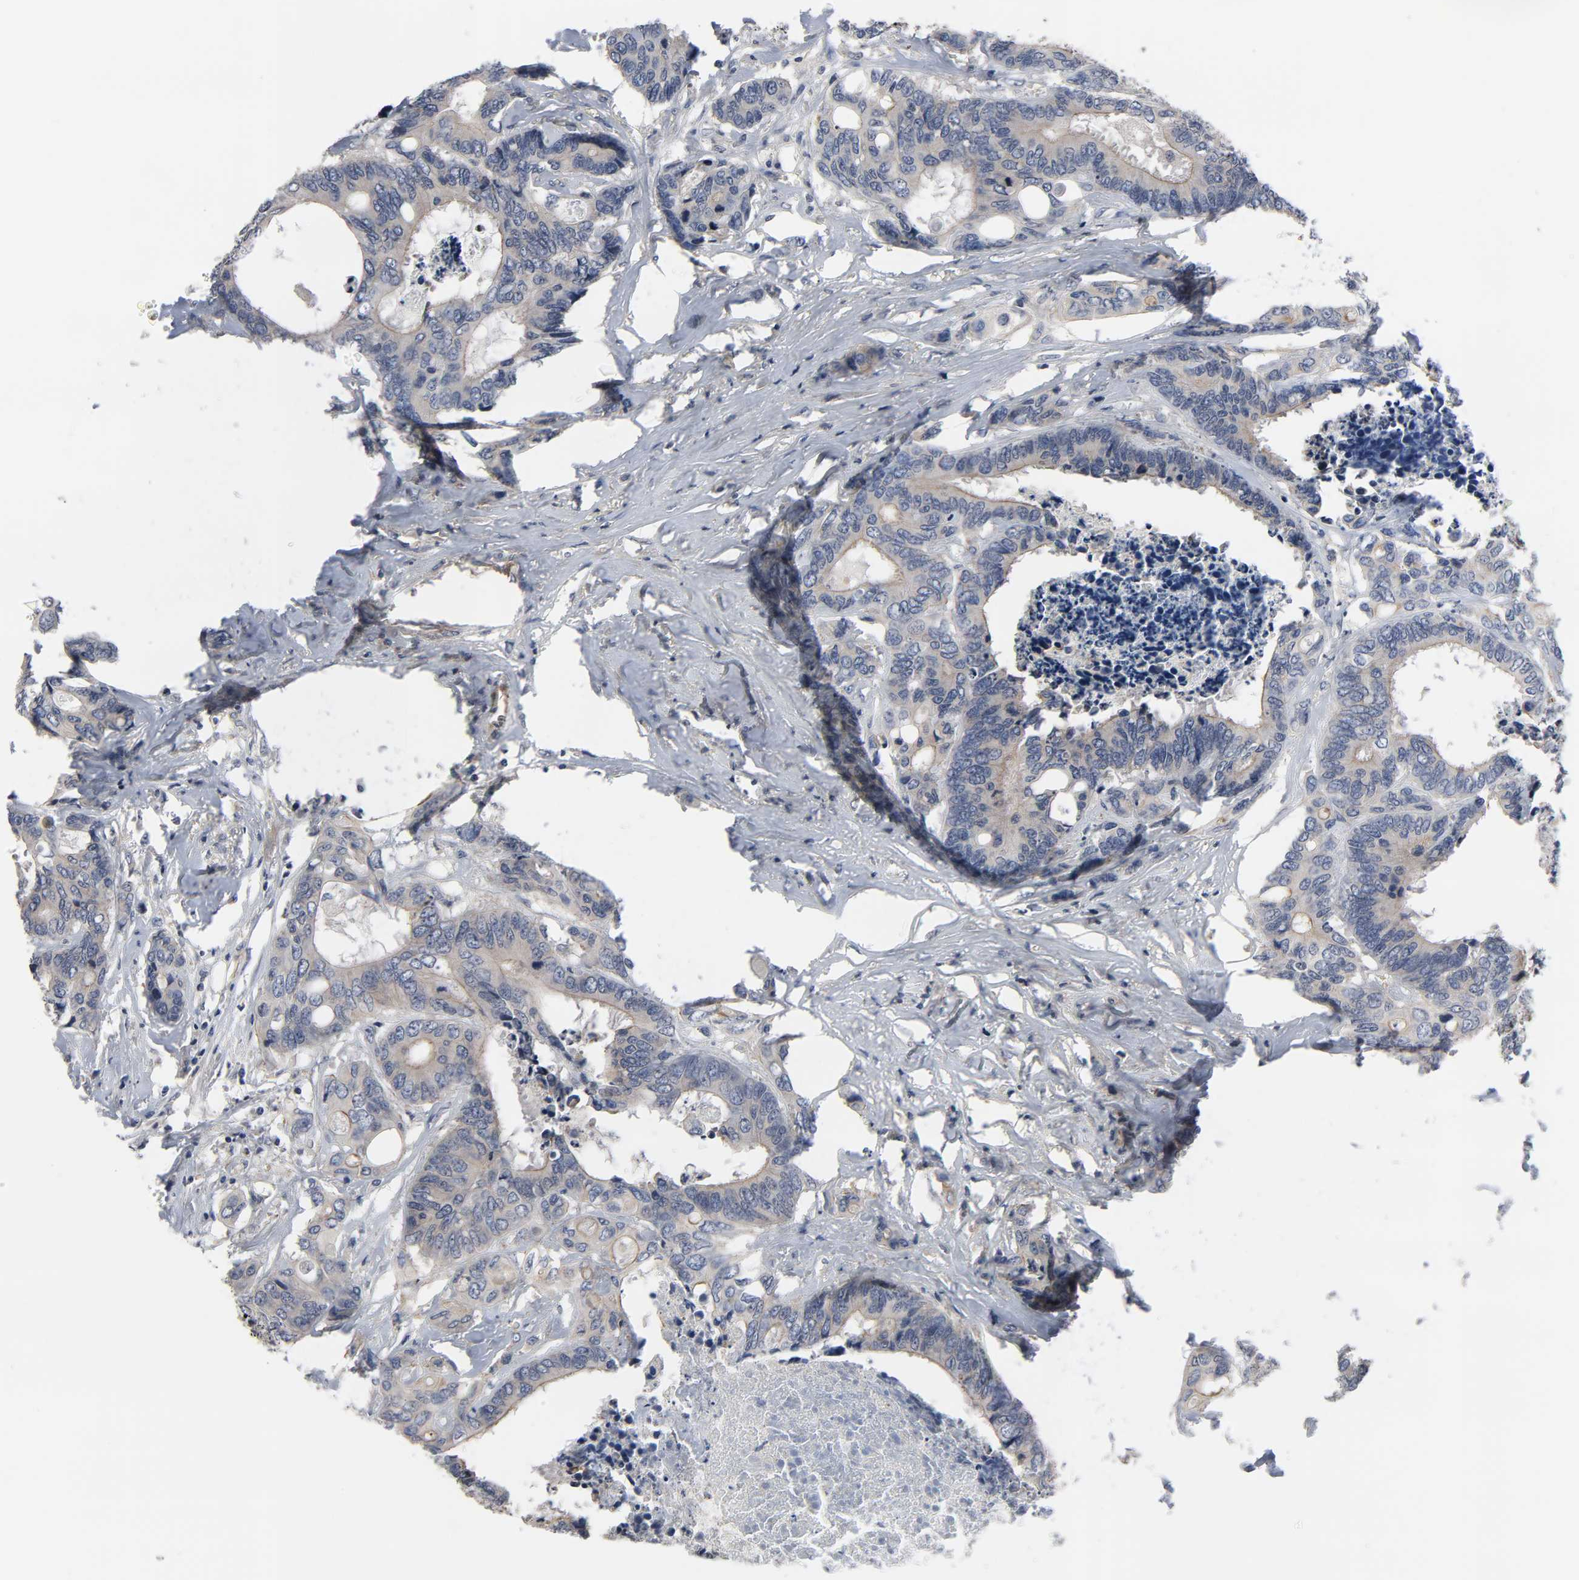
{"staining": {"intensity": "weak", "quantity": ">75%", "location": "cytoplasmic/membranous"}, "tissue": "colorectal cancer", "cell_type": "Tumor cells", "image_type": "cancer", "snomed": [{"axis": "morphology", "description": "Adenocarcinoma, NOS"}, {"axis": "topography", "description": "Rectum"}], "caption": "Immunohistochemical staining of colorectal cancer (adenocarcinoma) reveals low levels of weak cytoplasmic/membranous protein staining in about >75% of tumor cells.", "gene": "DDX10", "patient": {"sex": "male", "age": 55}}